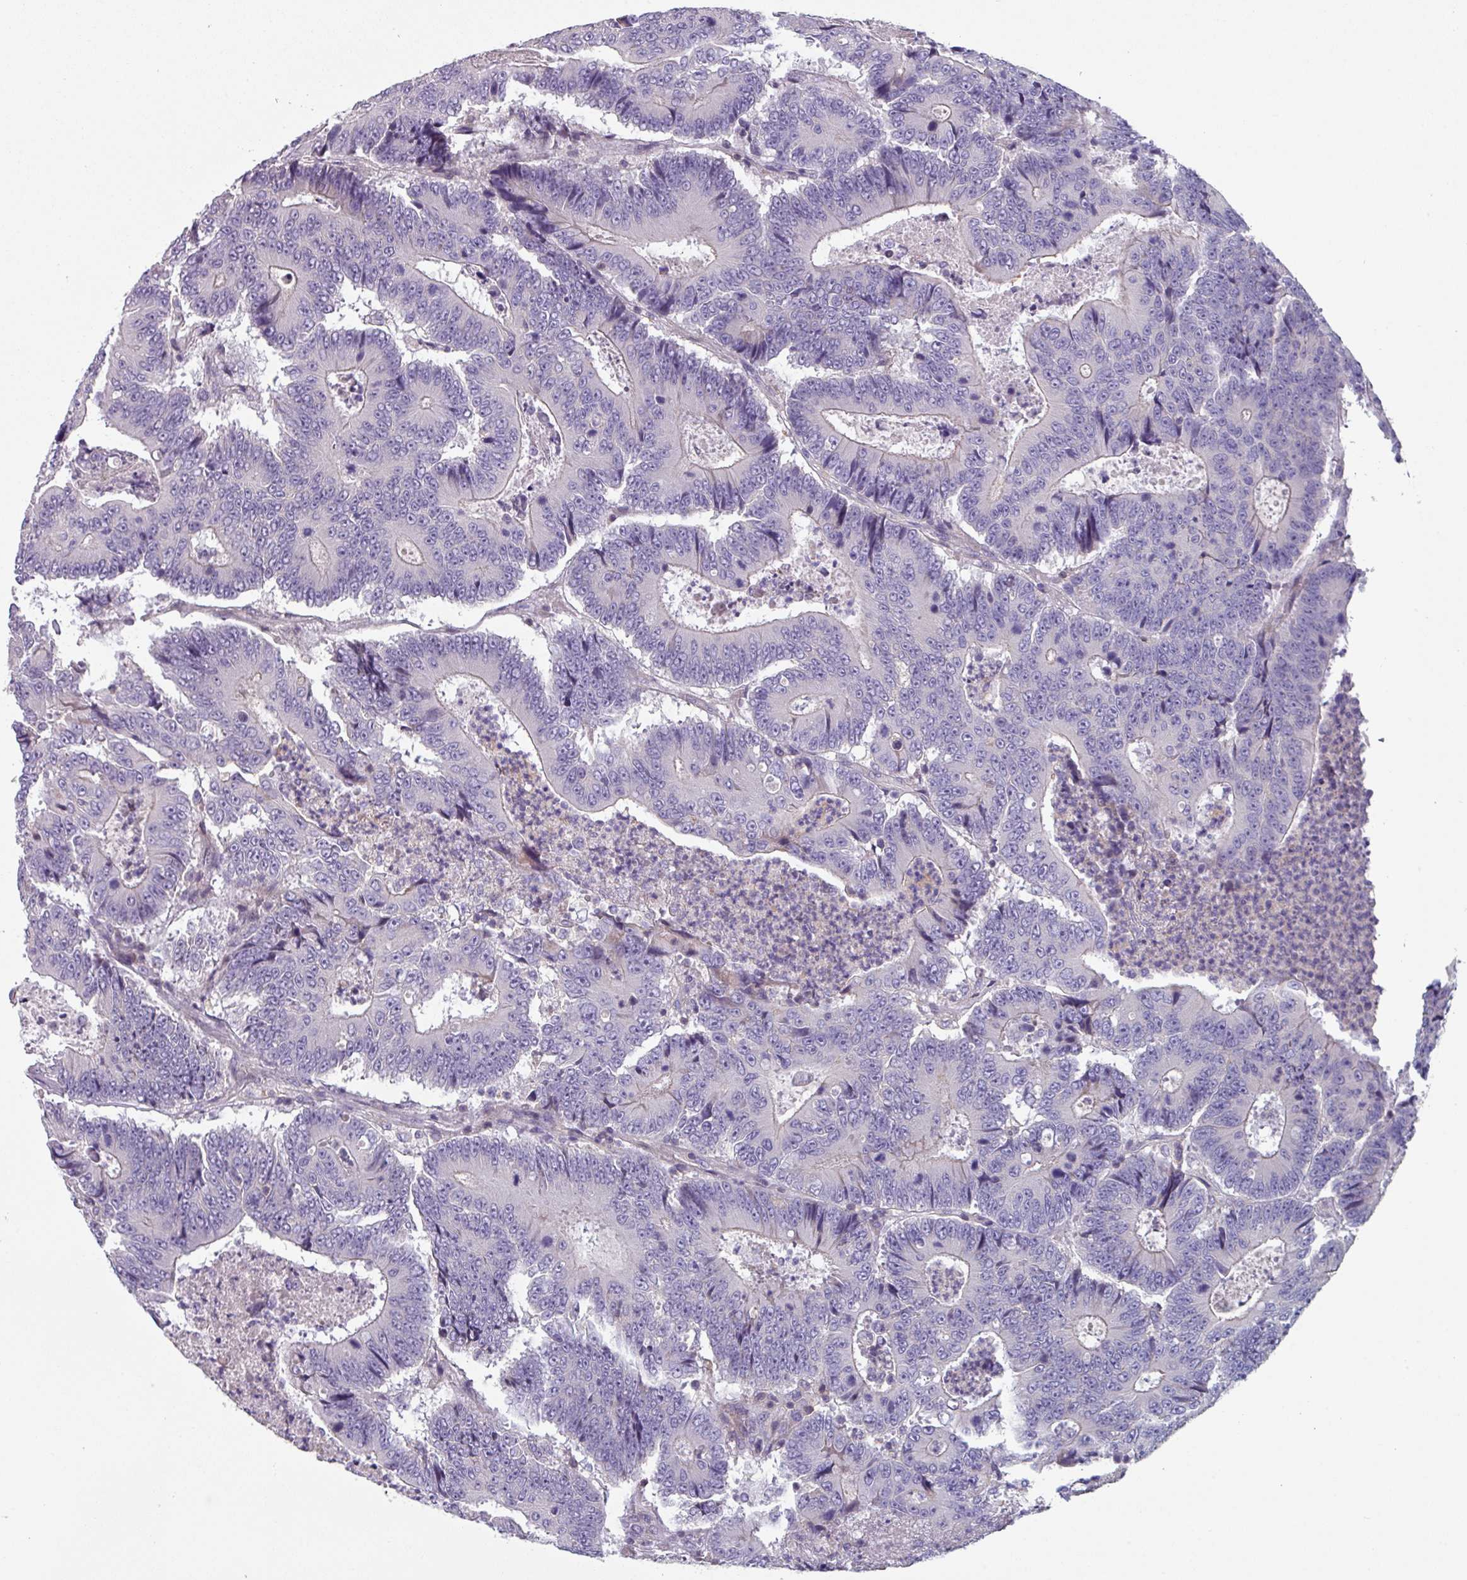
{"staining": {"intensity": "negative", "quantity": "none", "location": "none"}, "tissue": "colorectal cancer", "cell_type": "Tumor cells", "image_type": "cancer", "snomed": [{"axis": "morphology", "description": "Adenocarcinoma, NOS"}, {"axis": "topography", "description": "Colon"}], "caption": "Colorectal cancer was stained to show a protein in brown. There is no significant expression in tumor cells.", "gene": "TMEM132A", "patient": {"sex": "male", "age": 83}}